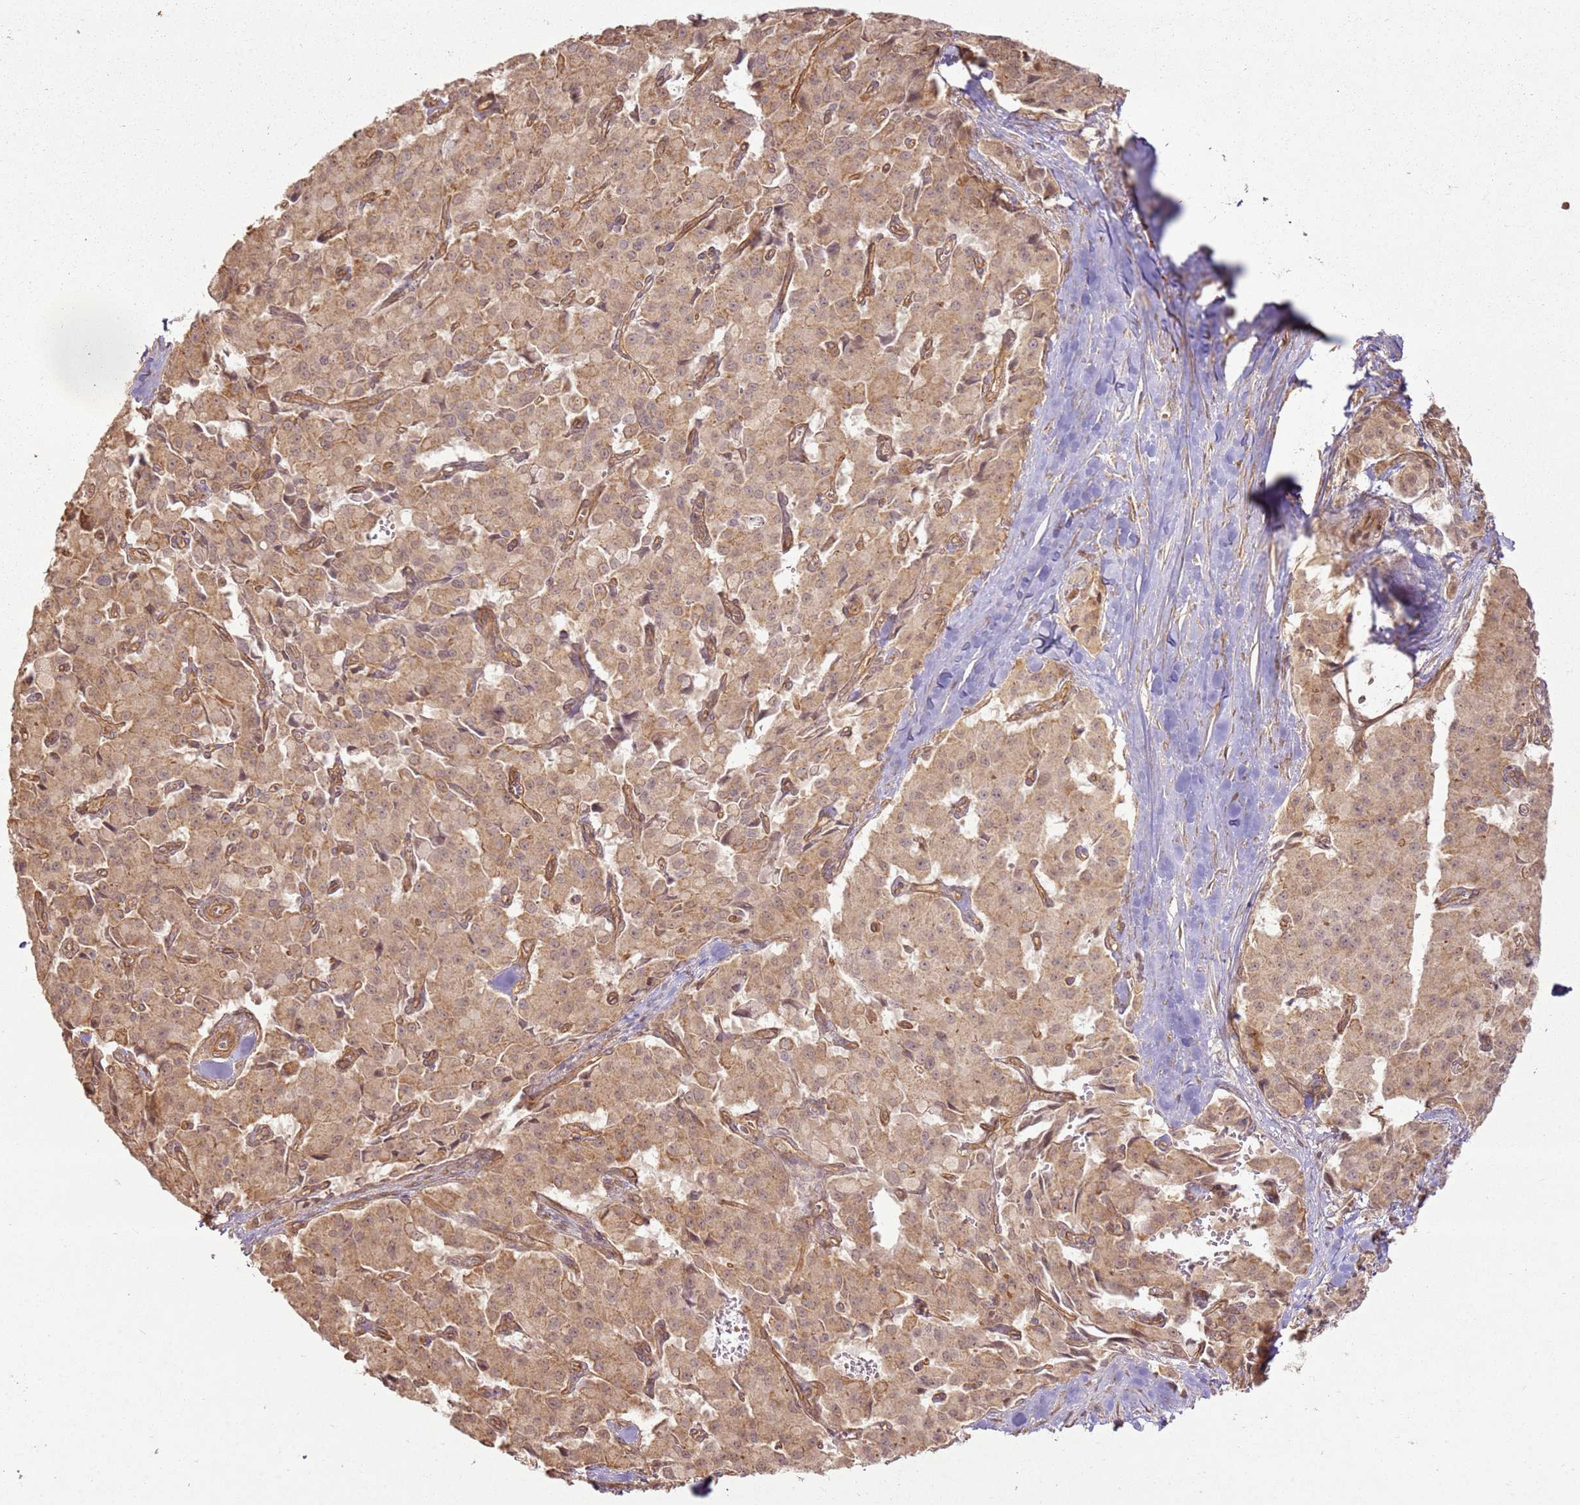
{"staining": {"intensity": "moderate", "quantity": ">75%", "location": "cytoplasmic/membranous"}, "tissue": "pancreatic cancer", "cell_type": "Tumor cells", "image_type": "cancer", "snomed": [{"axis": "morphology", "description": "Adenocarcinoma, NOS"}, {"axis": "topography", "description": "Pancreas"}], "caption": "Immunohistochemical staining of human adenocarcinoma (pancreatic) displays medium levels of moderate cytoplasmic/membranous protein expression in about >75% of tumor cells.", "gene": "ZNF776", "patient": {"sex": "male", "age": 65}}